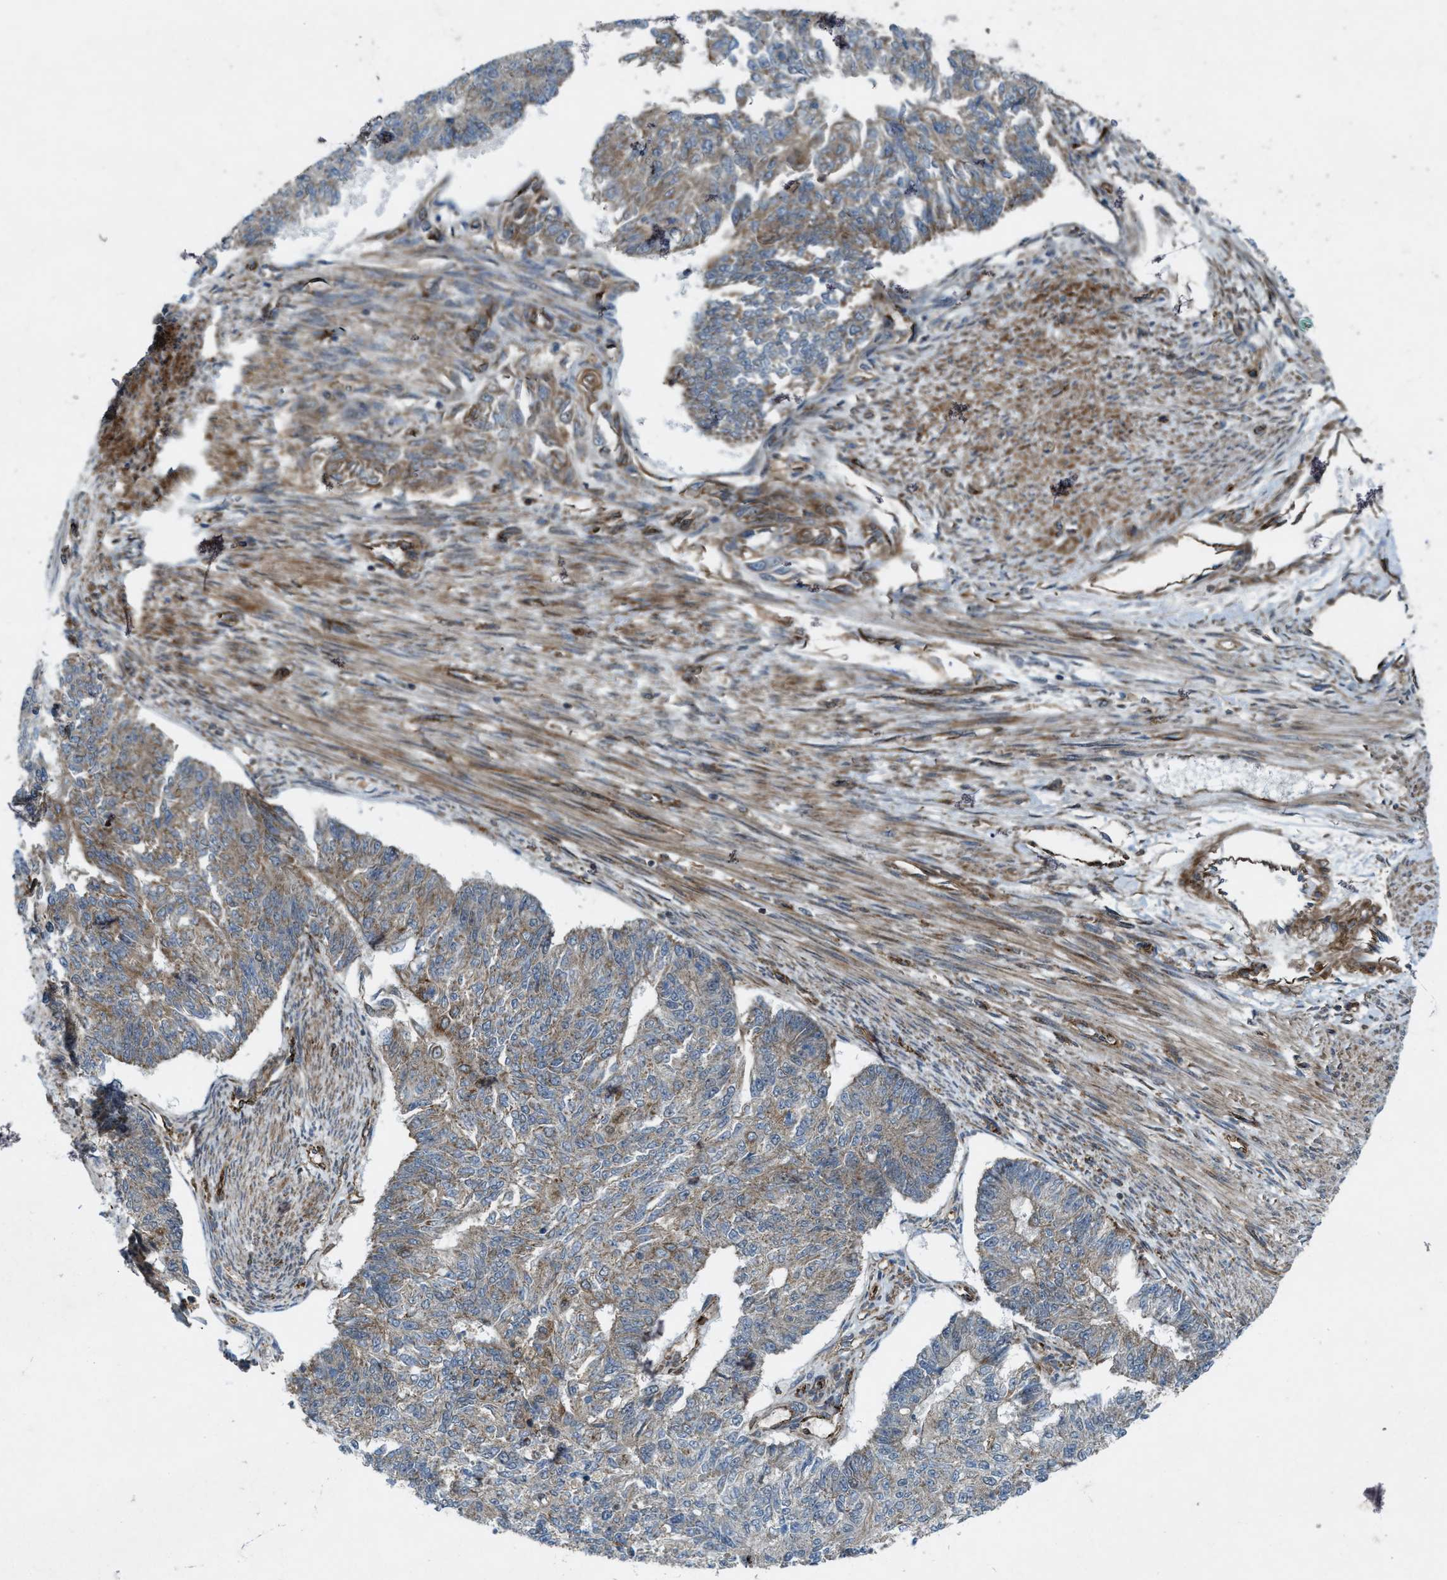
{"staining": {"intensity": "moderate", "quantity": ">75%", "location": "cytoplasmic/membranous"}, "tissue": "endometrial cancer", "cell_type": "Tumor cells", "image_type": "cancer", "snomed": [{"axis": "morphology", "description": "Adenocarcinoma, NOS"}, {"axis": "topography", "description": "Endometrium"}], "caption": "Protein staining of adenocarcinoma (endometrial) tissue exhibits moderate cytoplasmic/membranous staining in approximately >75% of tumor cells.", "gene": "URGCP", "patient": {"sex": "female", "age": 32}}